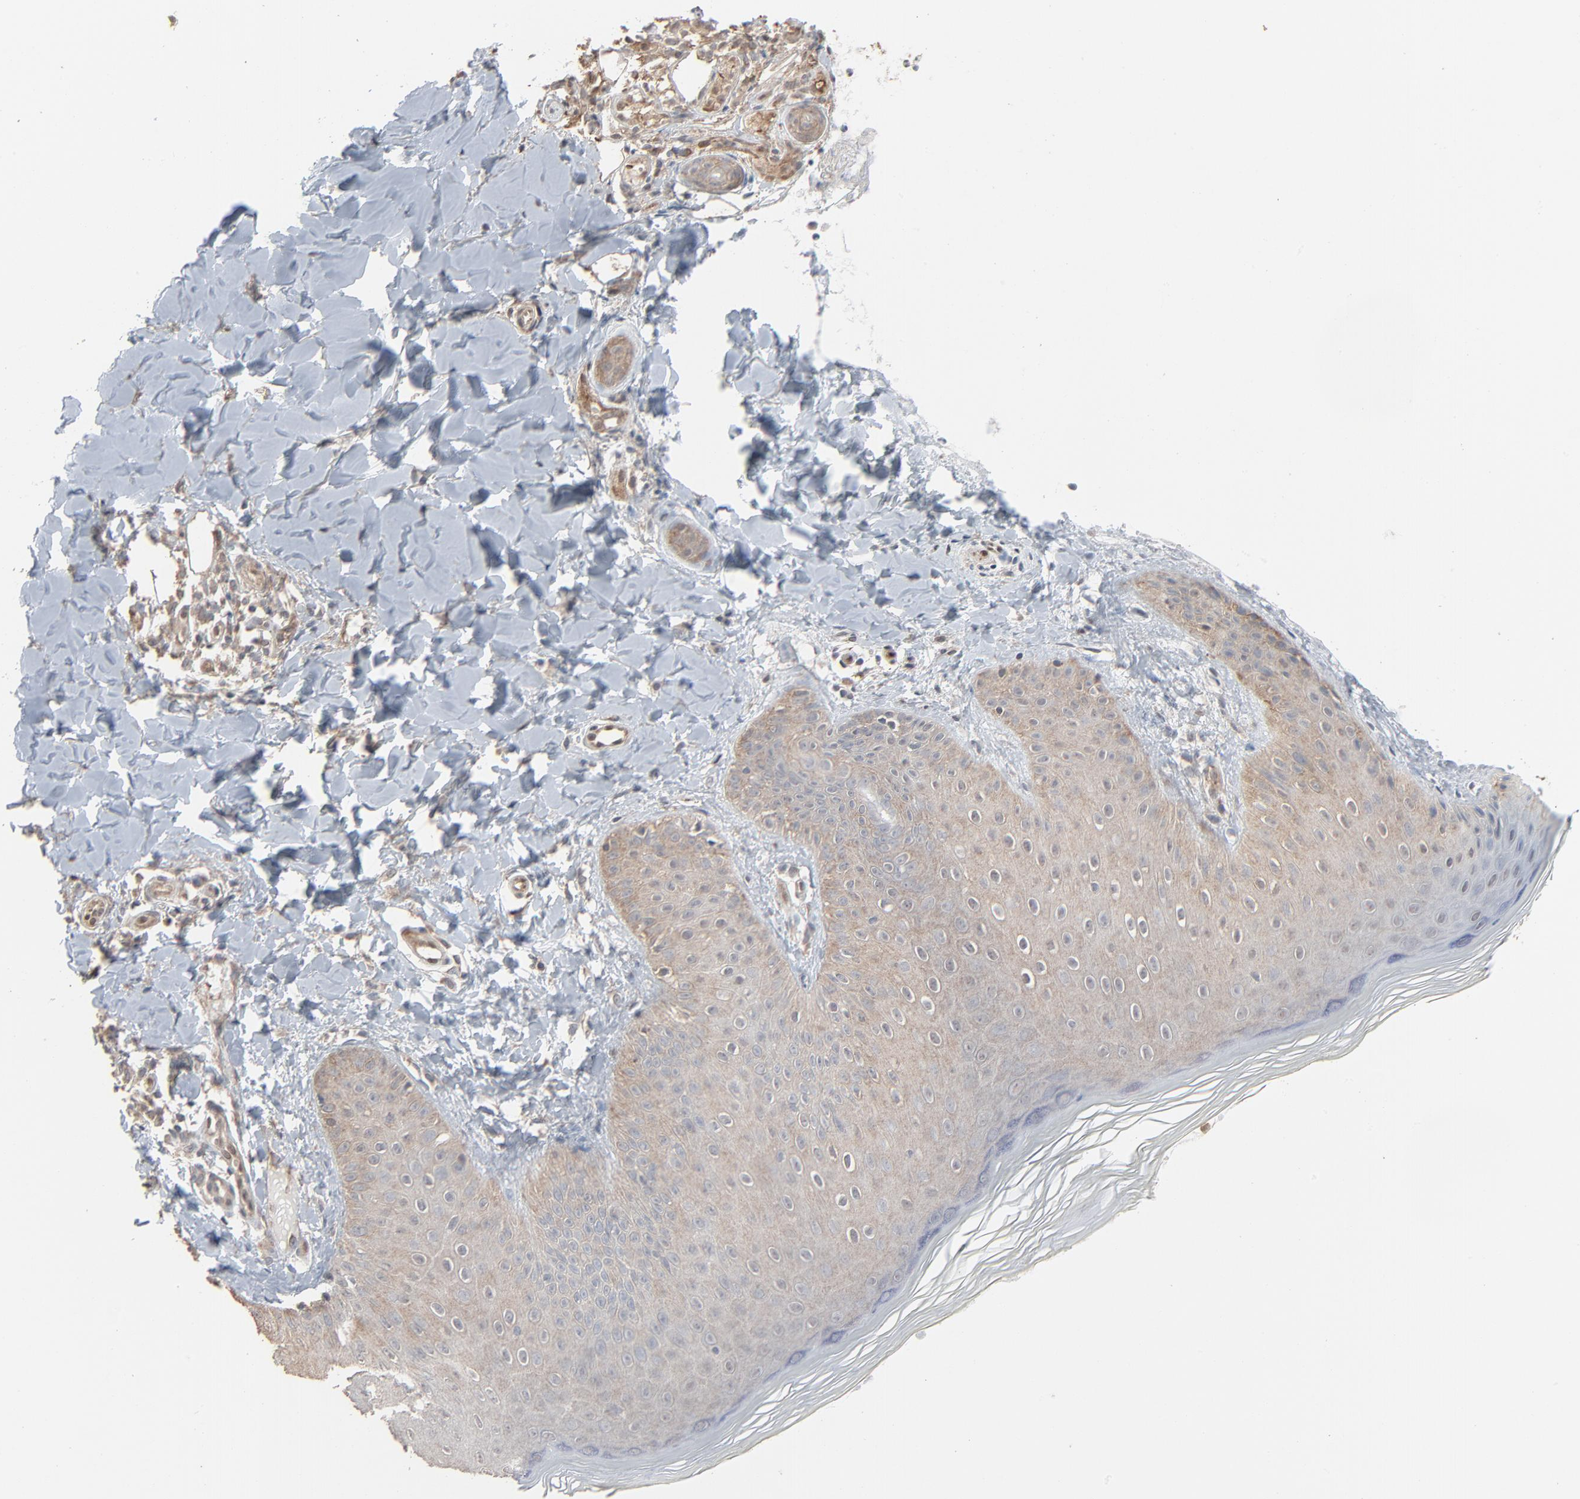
{"staining": {"intensity": "weak", "quantity": ">75%", "location": "cytoplasmic/membranous"}, "tissue": "skin", "cell_type": "Epidermal cells", "image_type": "normal", "snomed": [{"axis": "morphology", "description": "Normal tissue, NOS"}, {"axis": "morphology", "description": "Inflammation, NOS"}, {"axis": "topography", "description": "Soft tissue"}, {"axis": "topography", "description": "Anal"}], "caption": "Protein analysis of benign skin demonstrates weak cytoplasmic/membranous expression in about >75% of epidermal cells. (Brightfield microscopy of DAB IHC at high magnification).", "gene": "CCT5", "patient": {"sex": "female", "age": 15}}